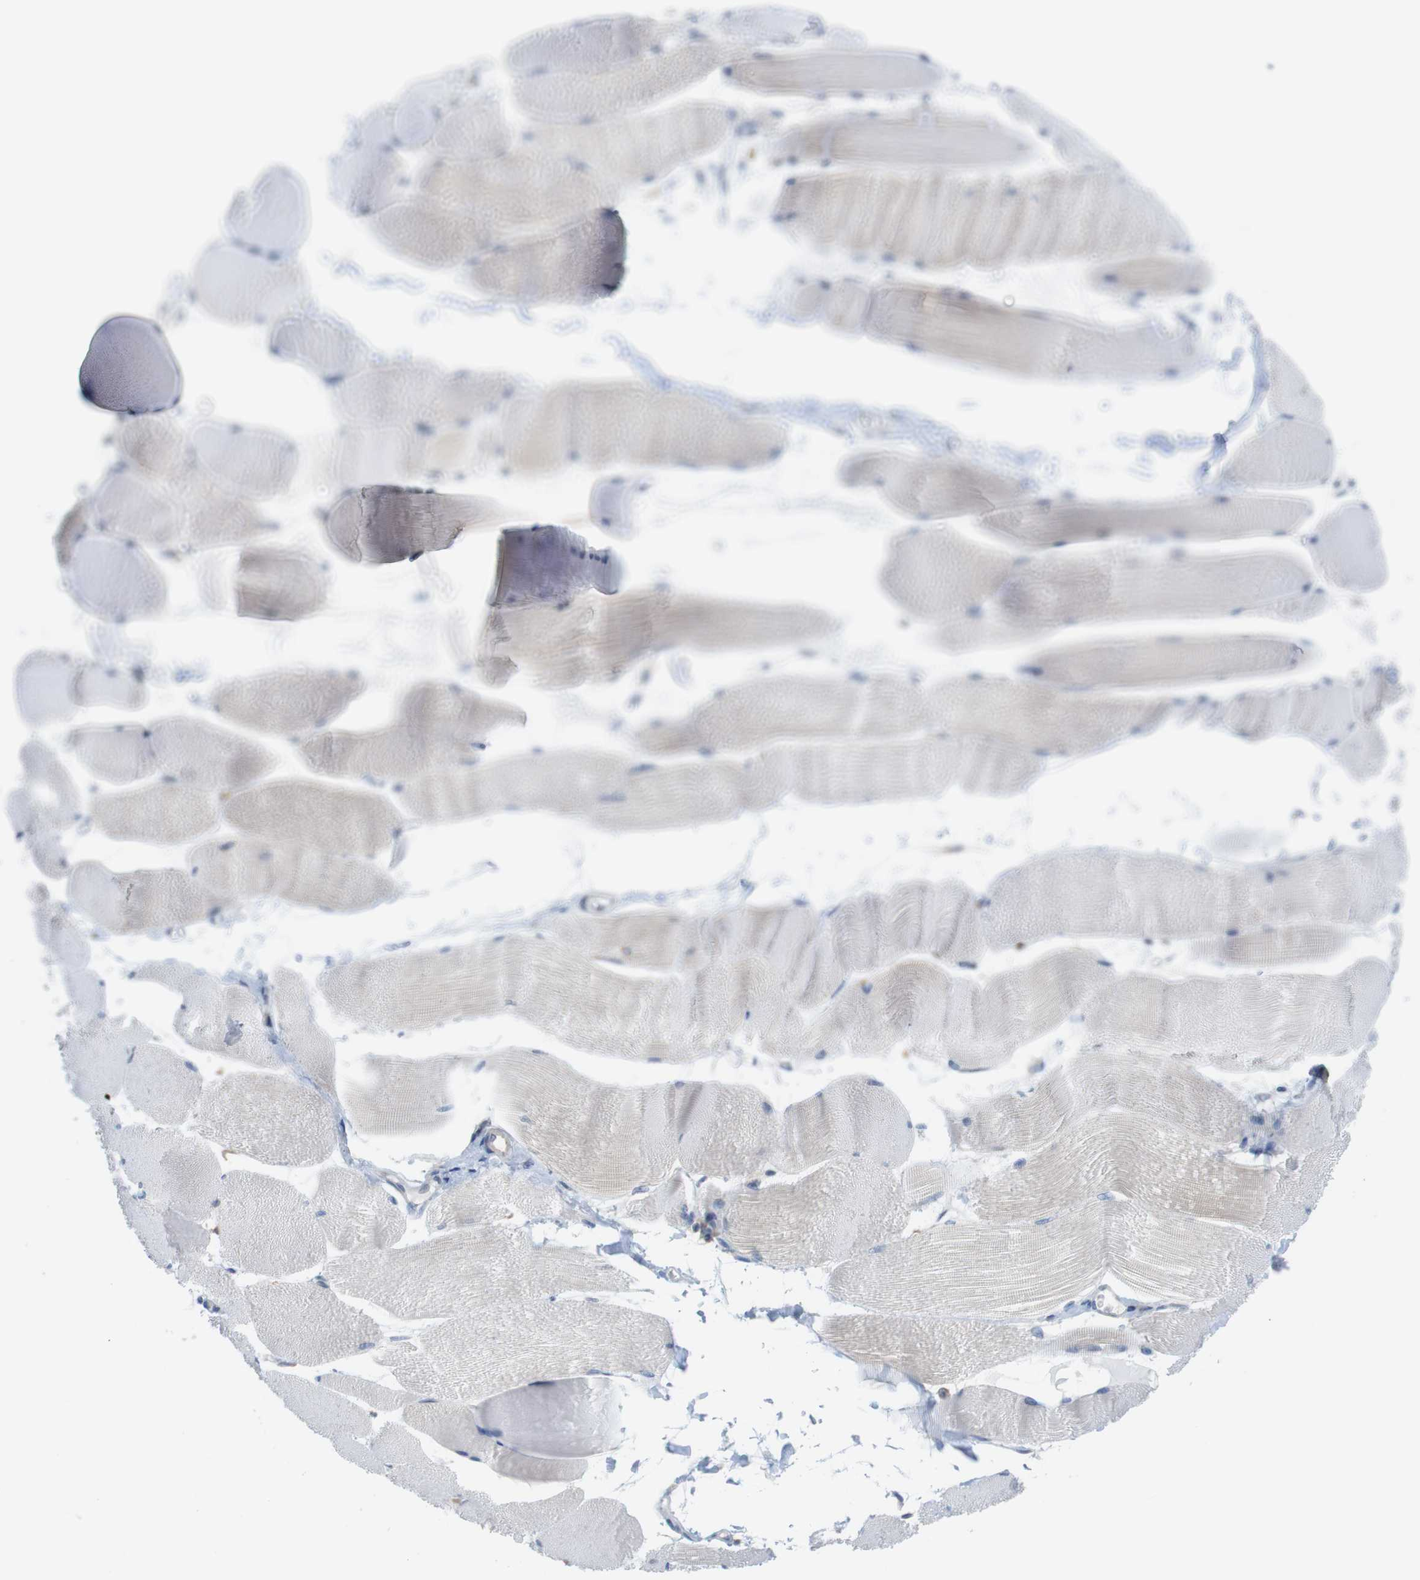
{"staining": {"intensity": "negative", "quantity": "none", "location": "none"}, "tissue": "skeletal muscle", "cell_type": "Myocytes", "image_type": "normal", "snomed": [{"axis": "morphology", "description": "Normal tissue, NOS"}, {"axis": "morphology", "description": "Squamous cell carcinoma, NOS"}, {"axis": "topography", "description": "Skeletal muscle"}], "caption": "The micrograph reveals no significant positivity in myocytes of skeletal muscle.", "gene": "ERGIC3", "patient": {"sex": "male", "age": 51}}